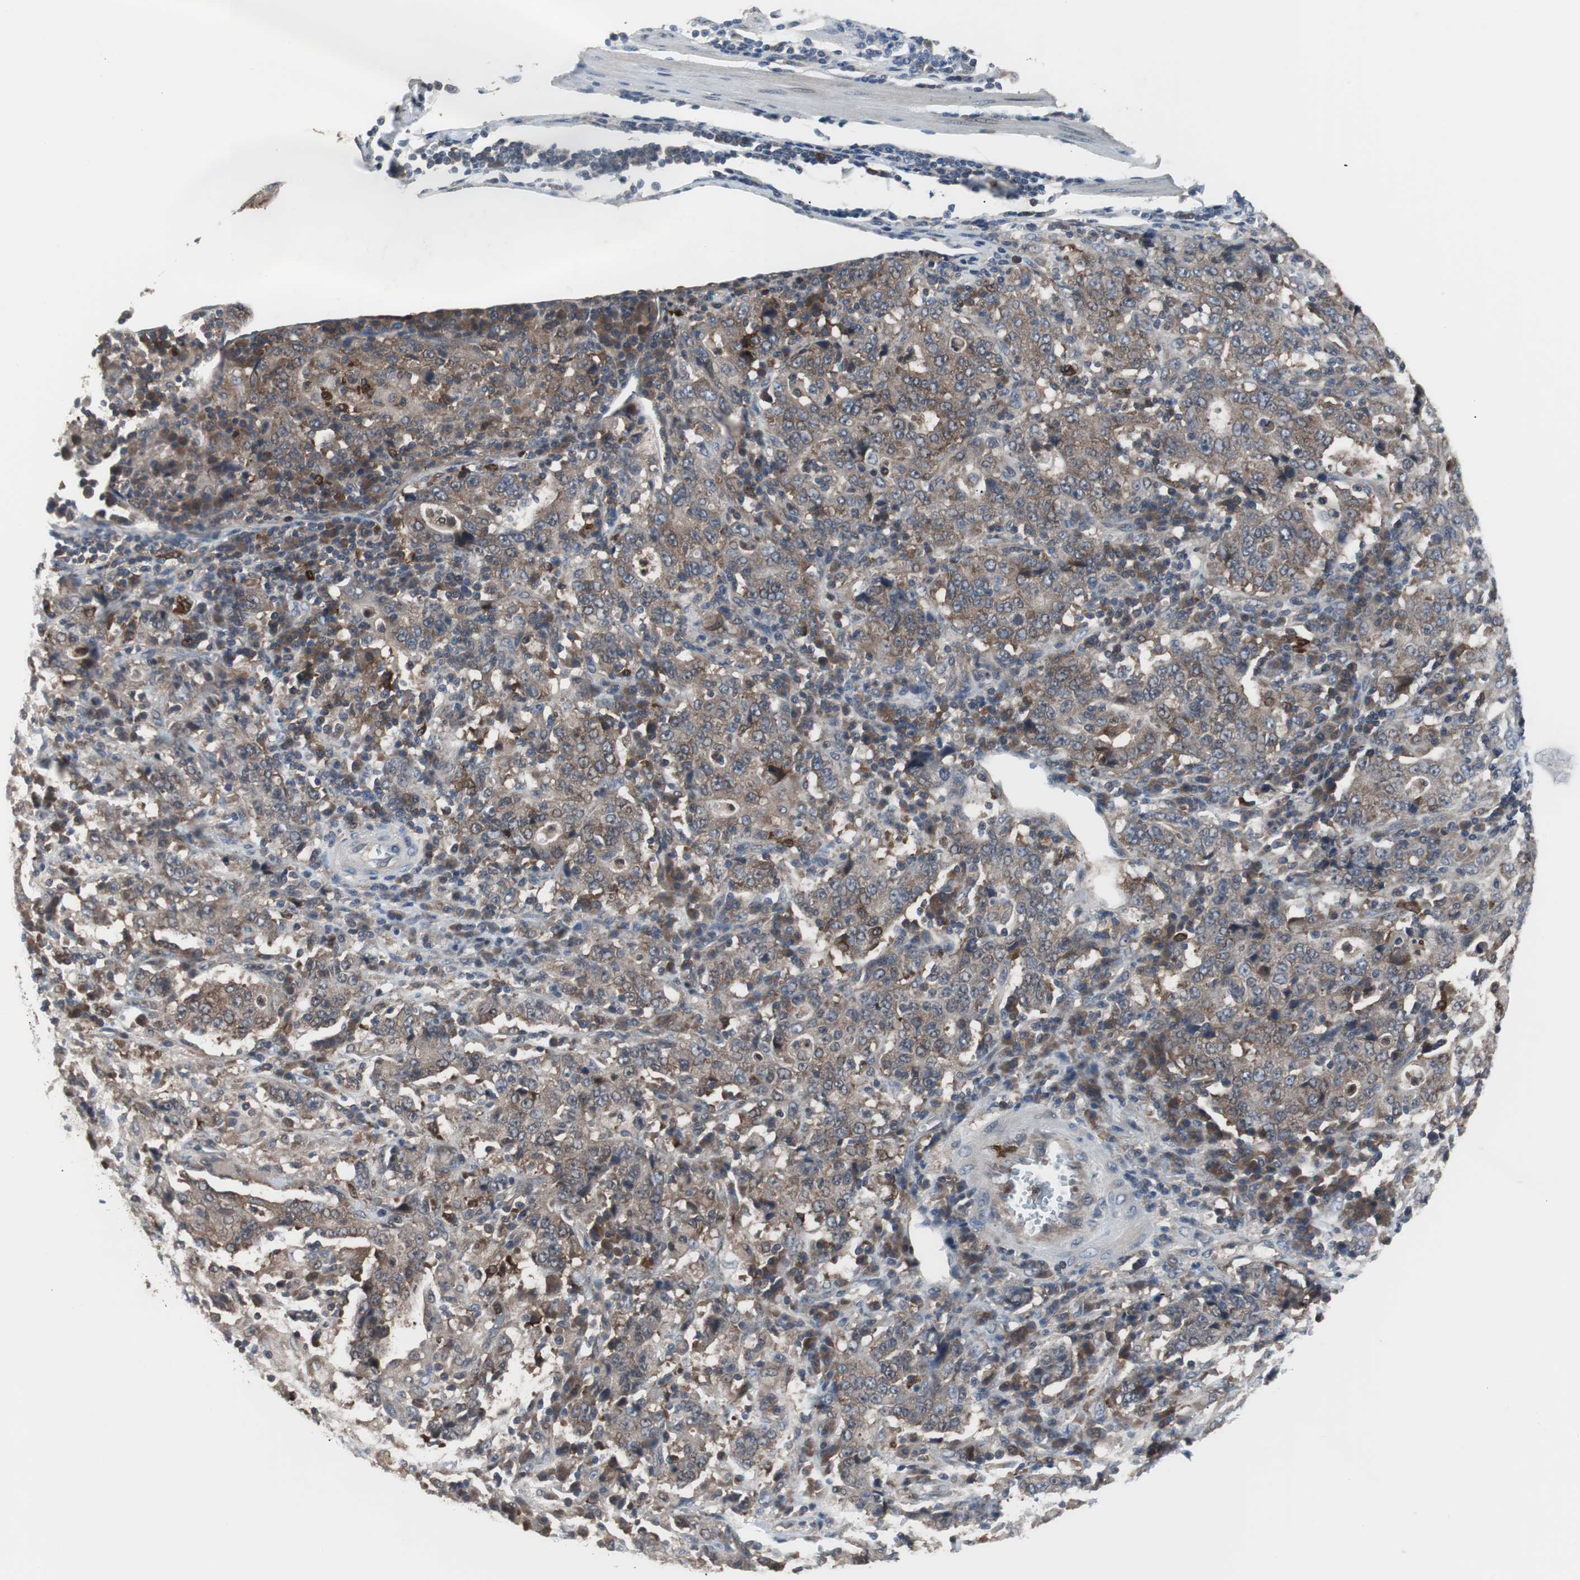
{"staining": {"intensity": "moderate", "quantity": ">75%", "location": "cytoplasmic/membranous"}, "tissue": "stomach cancer", "cell_type": "Tumor cells", "image_type": "cancer", "snomed": [{"axis": "morphology", "description": "Normal tissue, NOS"}, {"axis": "morphology", "description": "Adenocarcinoma, NOS"}, {"axis": "topography", "description": "Stomach, upper"}, {"axis": "topography", "description": "Stomach"}], "caption": "Stomach cancer stained with immunohistochemistry reveals moderate cytoplasmic/membranous staining in approximately >75% of tumor cells.", "gene": "PAK1", "patient": {"sex": "male", "age": 59}}